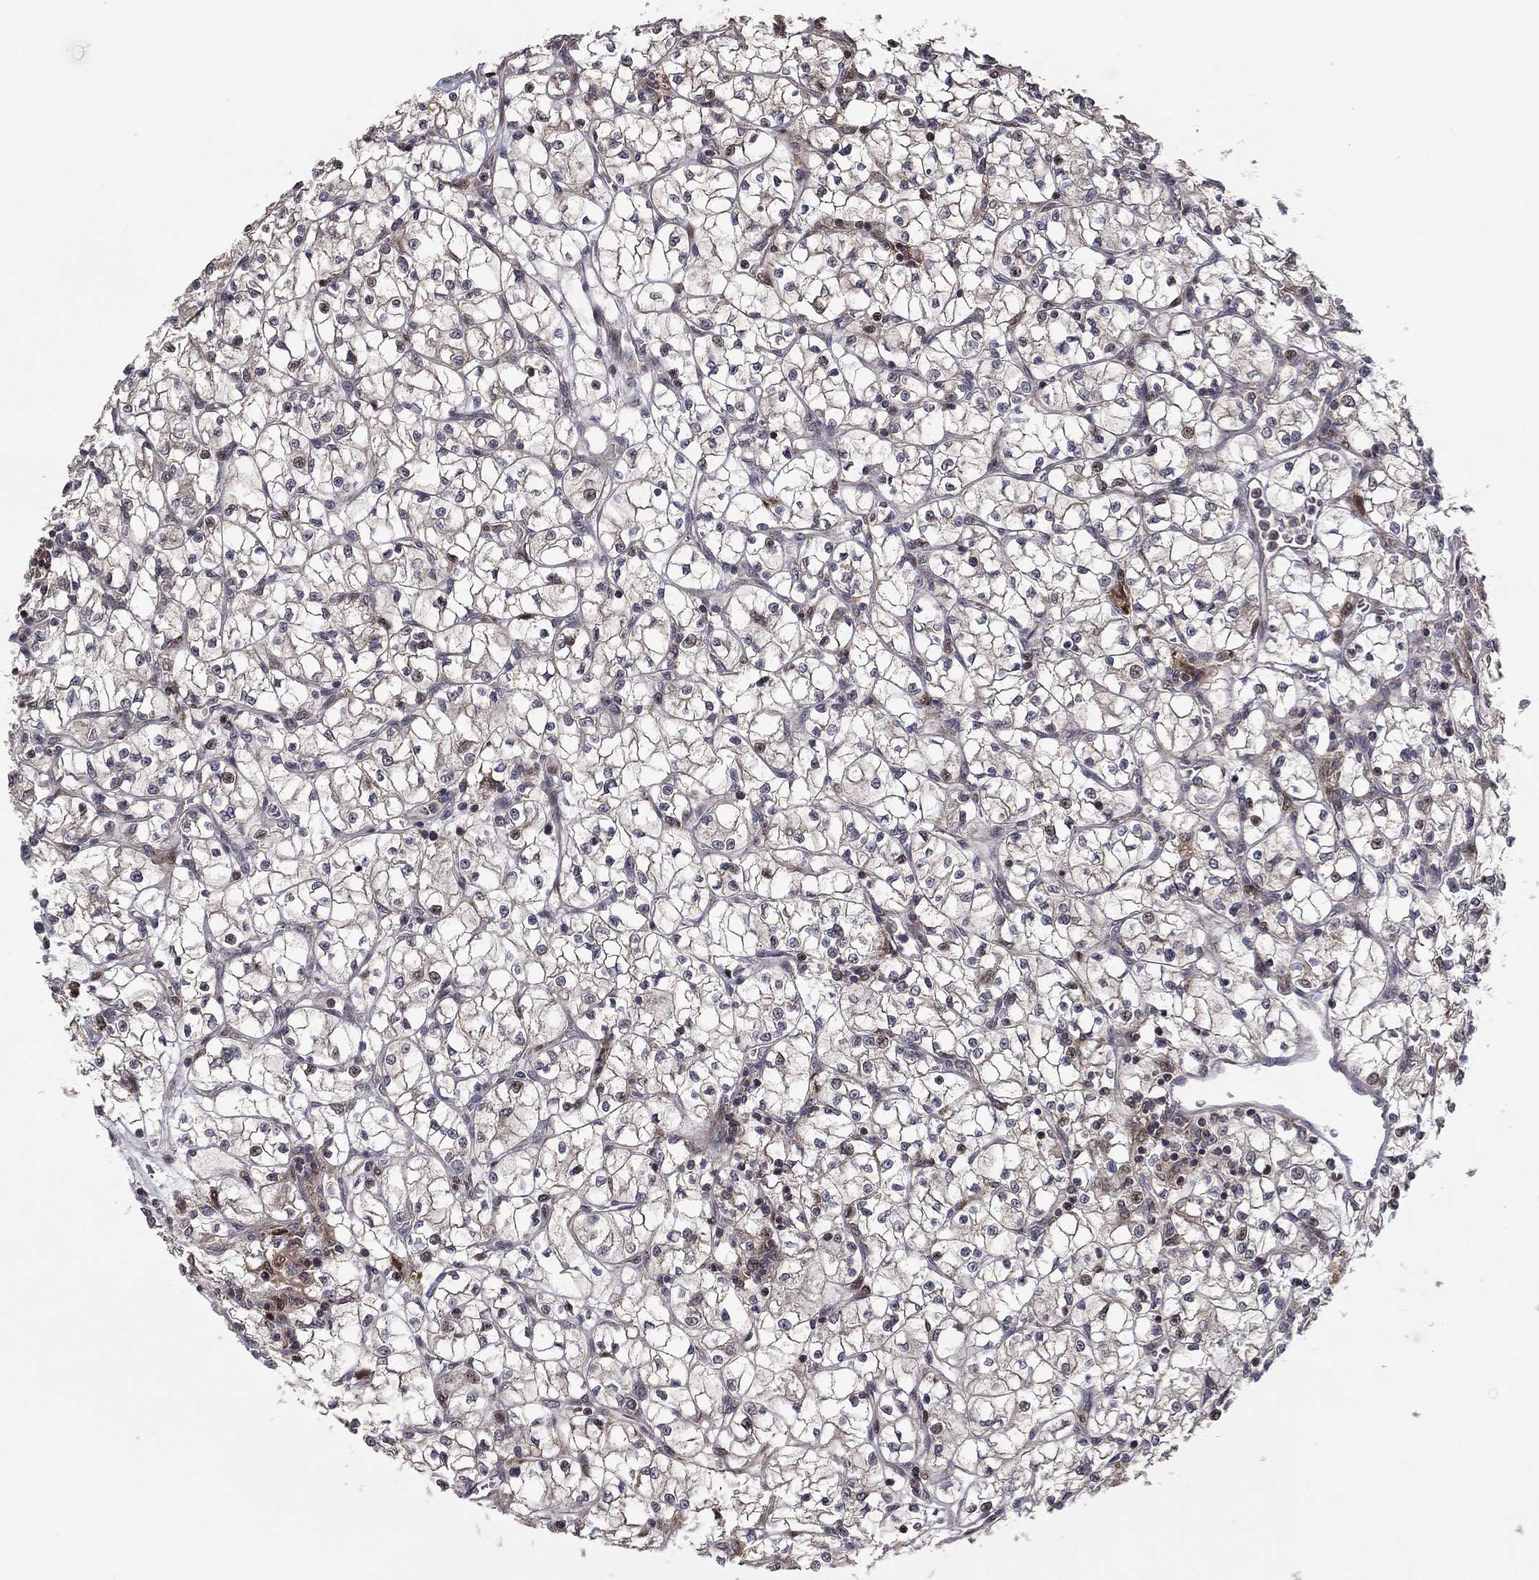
{"staining": {"intensity": "negative", "quantity": "none", "location": "none"}, "tissue": "renal cancer", "cell_type": "Tumor cells", "image_type": "cancer", "snomed": [{"axis": "morphology", "description": "Adenocarcinoma, NOS"}, {"axis": "topography", "description": "Kidney"}], "caption": "This is an IHC image of human renal adenocarcinoma. There is no positivity in tumor cells.", "gene": "LPCAT4", "patient": {"sex": "female", "age": 64}}